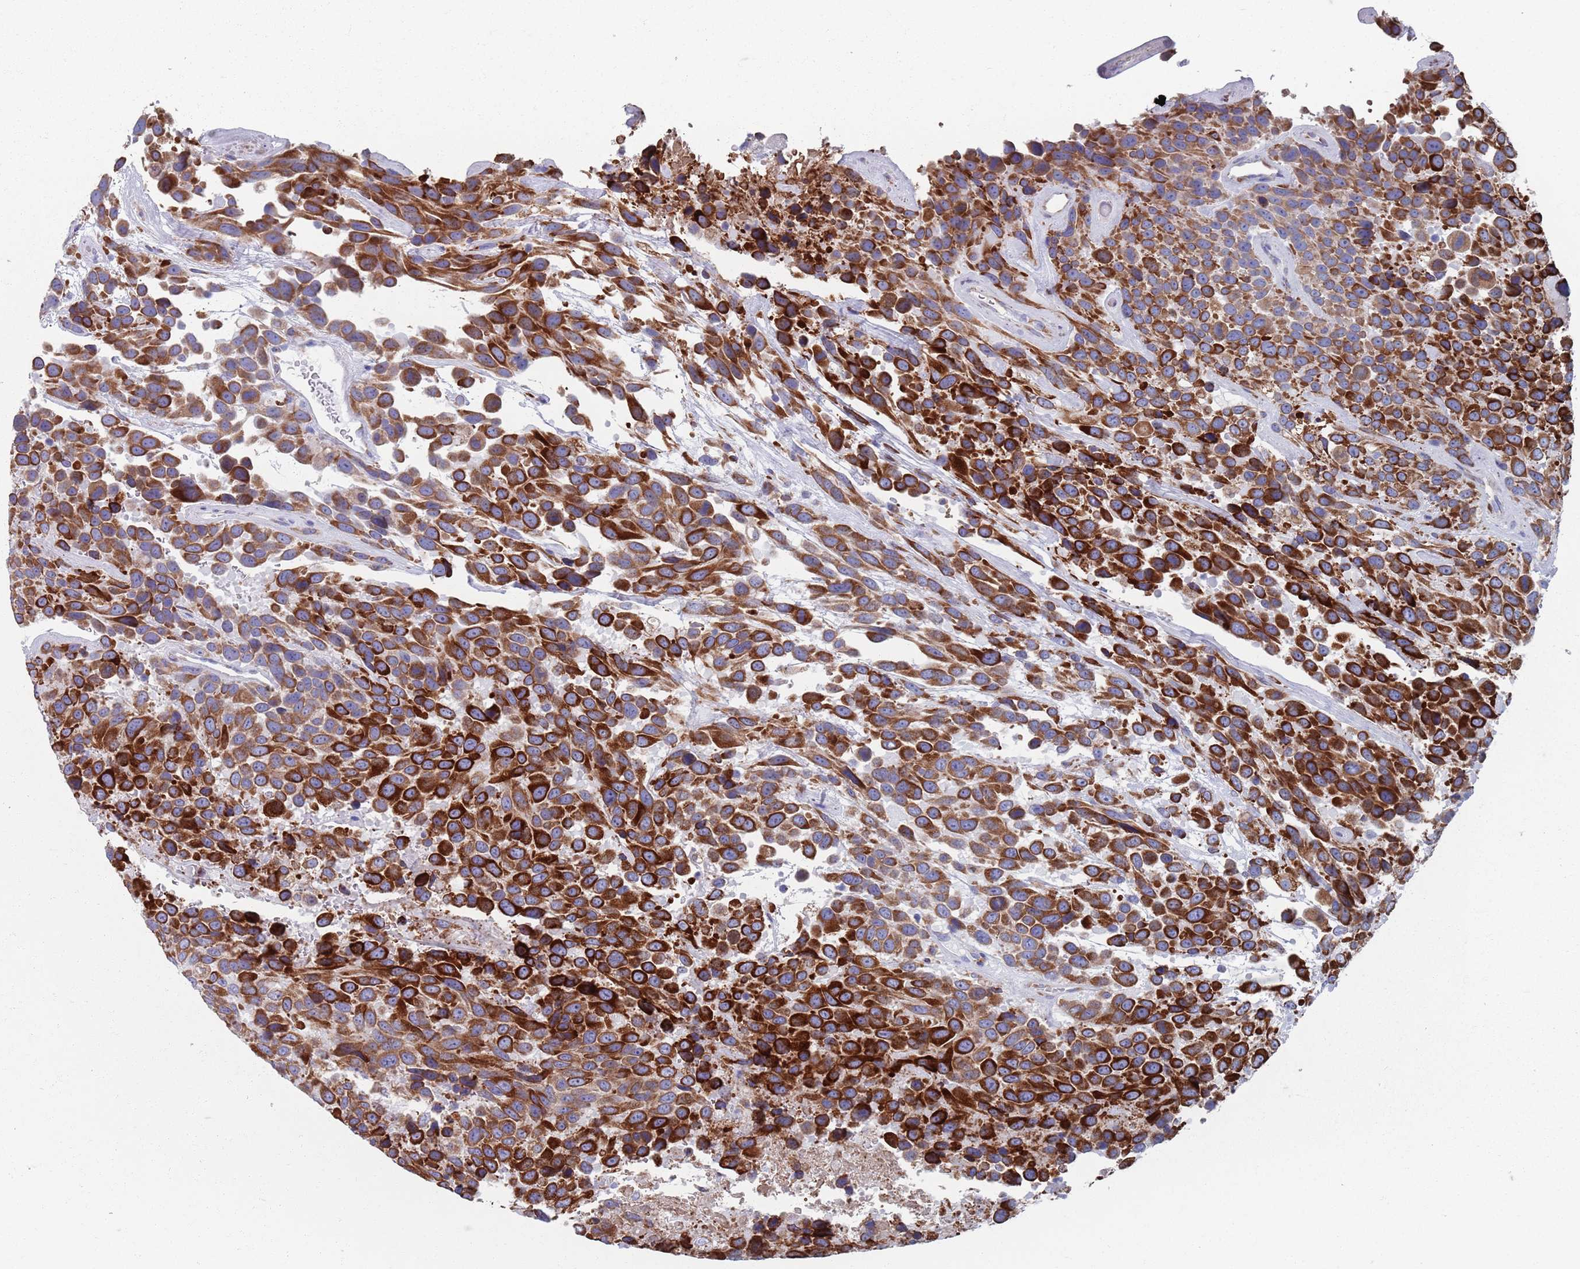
{"staining": {"intensity": "strong", "quantity": "25%-75%", "location": "cytoplasmic/membranous"}, "tissue": "urothelial cancer", "cell_type": "Tumor cells", "image_type": "cancer", "snomed": [{"axis": "morphology", "description": "Urothelial carcinoma, High grade"}, {"axis": "topography", "description": "Urinary bladder"}], "caption": "Immunohistochemical staining of high-grade urothelial carcinoma displays strong cytoplasmic/membranous protein staining in about 25%-75% of tumor cells.", "gene": "PLOD1", "patient": {"sex": "female", "age": 70}}